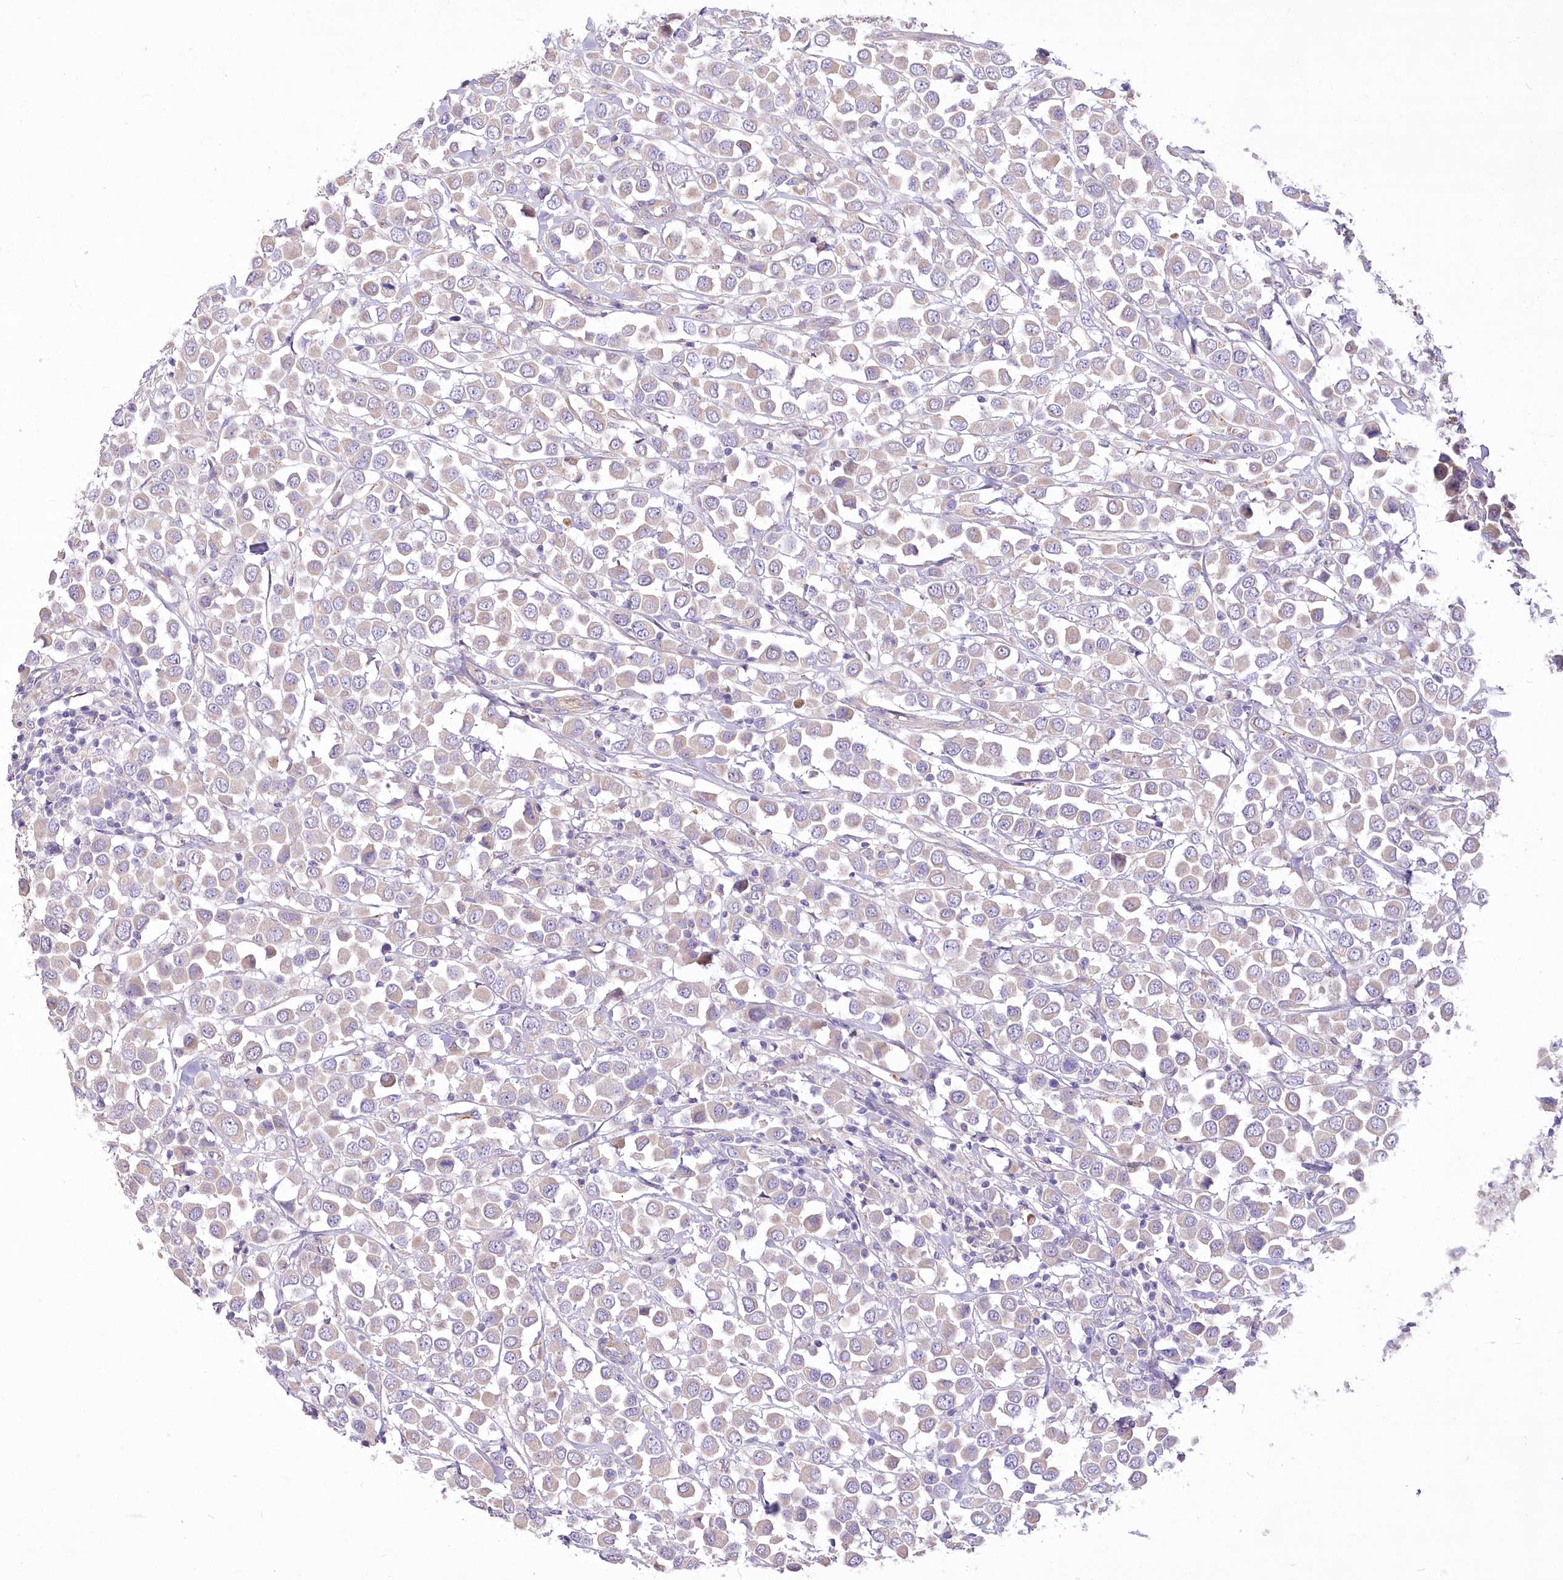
{"staining": {"intensity": "negative", "quantity": "none", "location": "none"}, "tissue": "breast cancer", "cell_type": "Tumor cells", "image_type": "cancer", "snomed": [{"axis": "morphology", "description": "Duct carcinoma"}, {"axis": "topography", "description": "Breast"}], "caption": "An image of breast cancer stained for a protein displays no brown staining in tumor cells.", "gene": "ANGPTL3", "patient": {"sex": "female", "age": 61}}